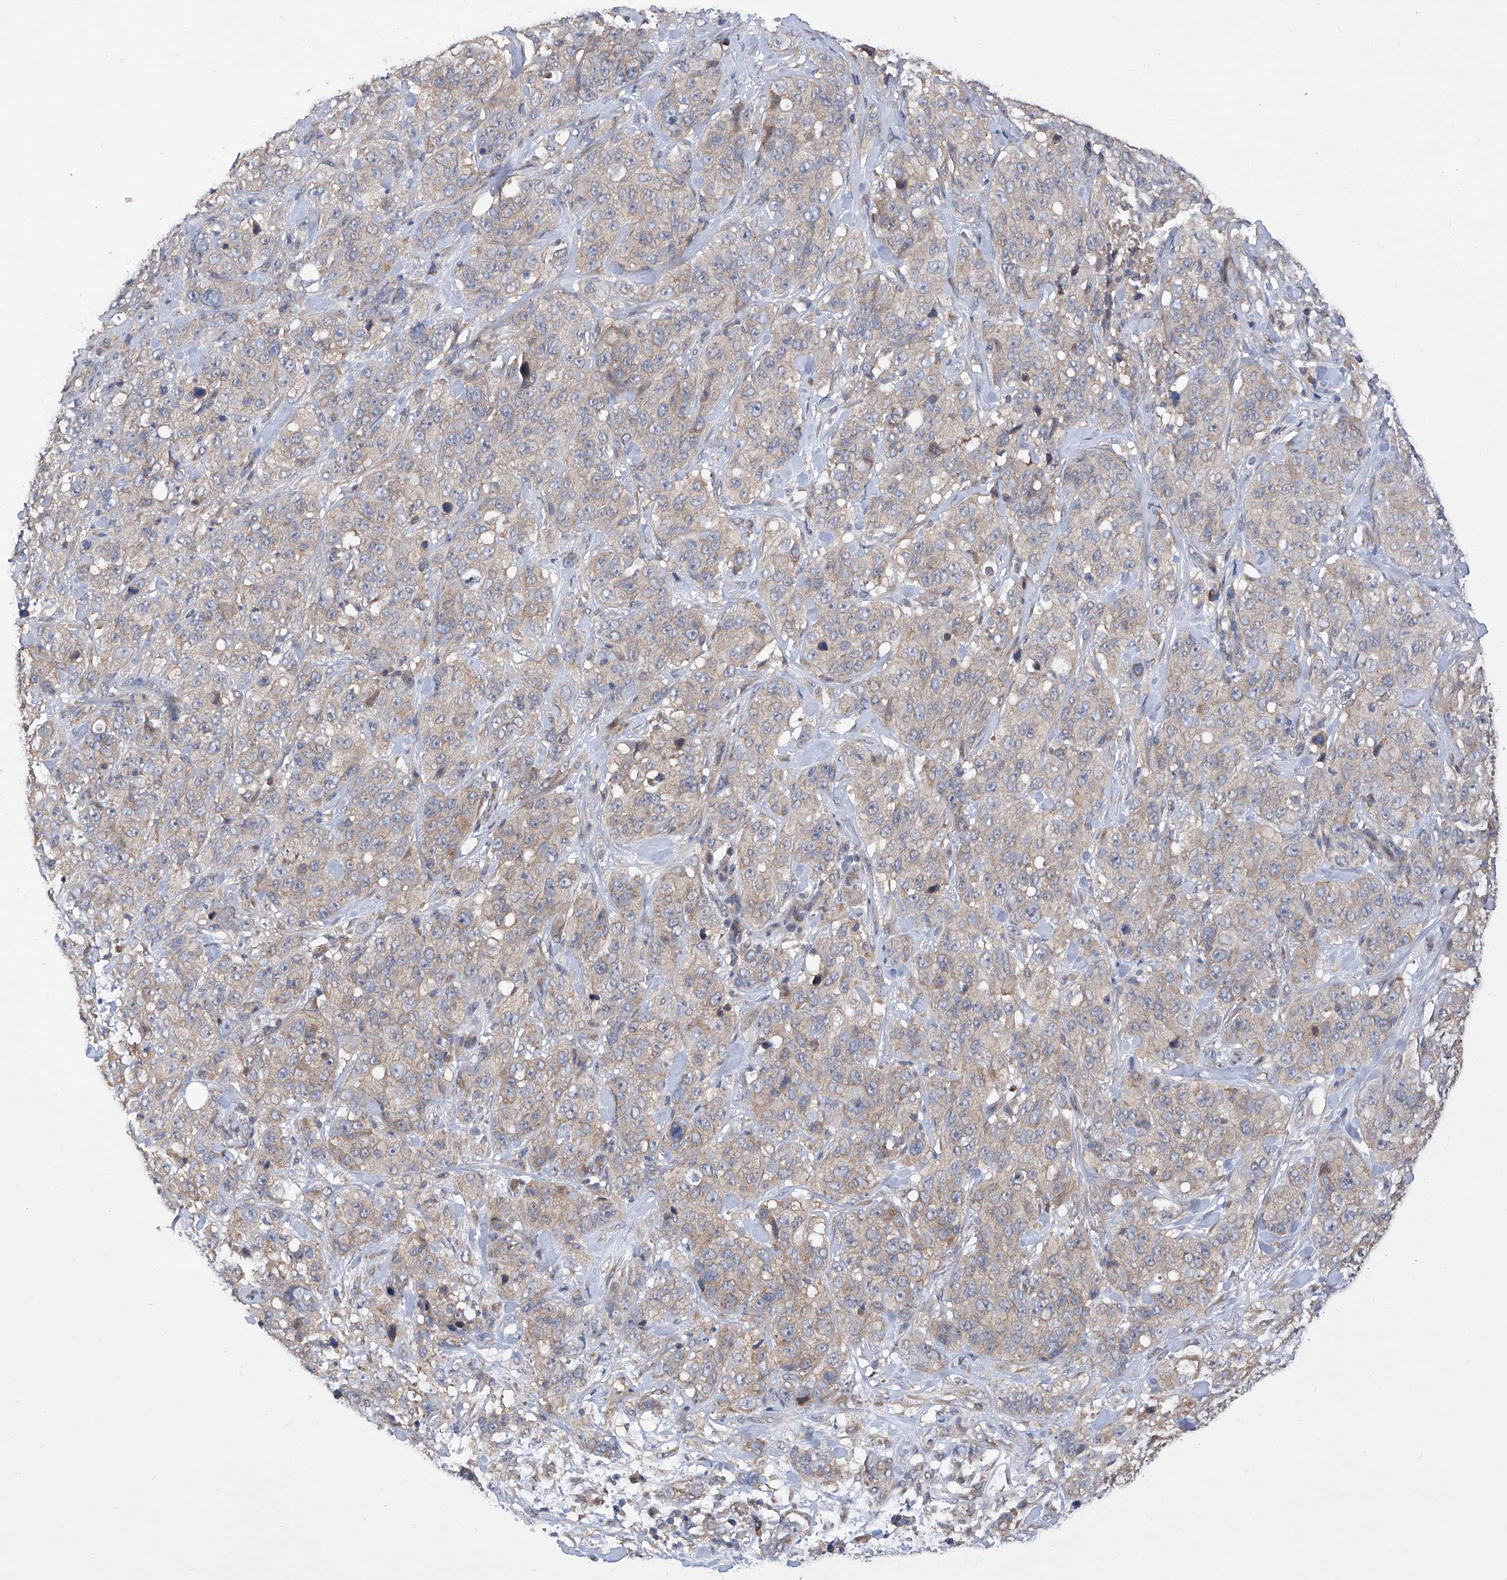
{"staining": {"intensity": "negative", "quantity": "none", "location": "none"}, "tissue": "stomach cancer", "cell_type": "Tumor cells", "image_type": "cancer", "snomed": [{"axis": "morphology", "description": "Adenocarcinoma, NOS"}, {"axis": "topography", "description": "Stomach"}], "caption": "Adenocarcinoma (stomach) was stained to show a protein in brown. There is no significant positivity in tumor cells.", "gene": "USP45", "patient": {"sex": "male", "age": 48}}